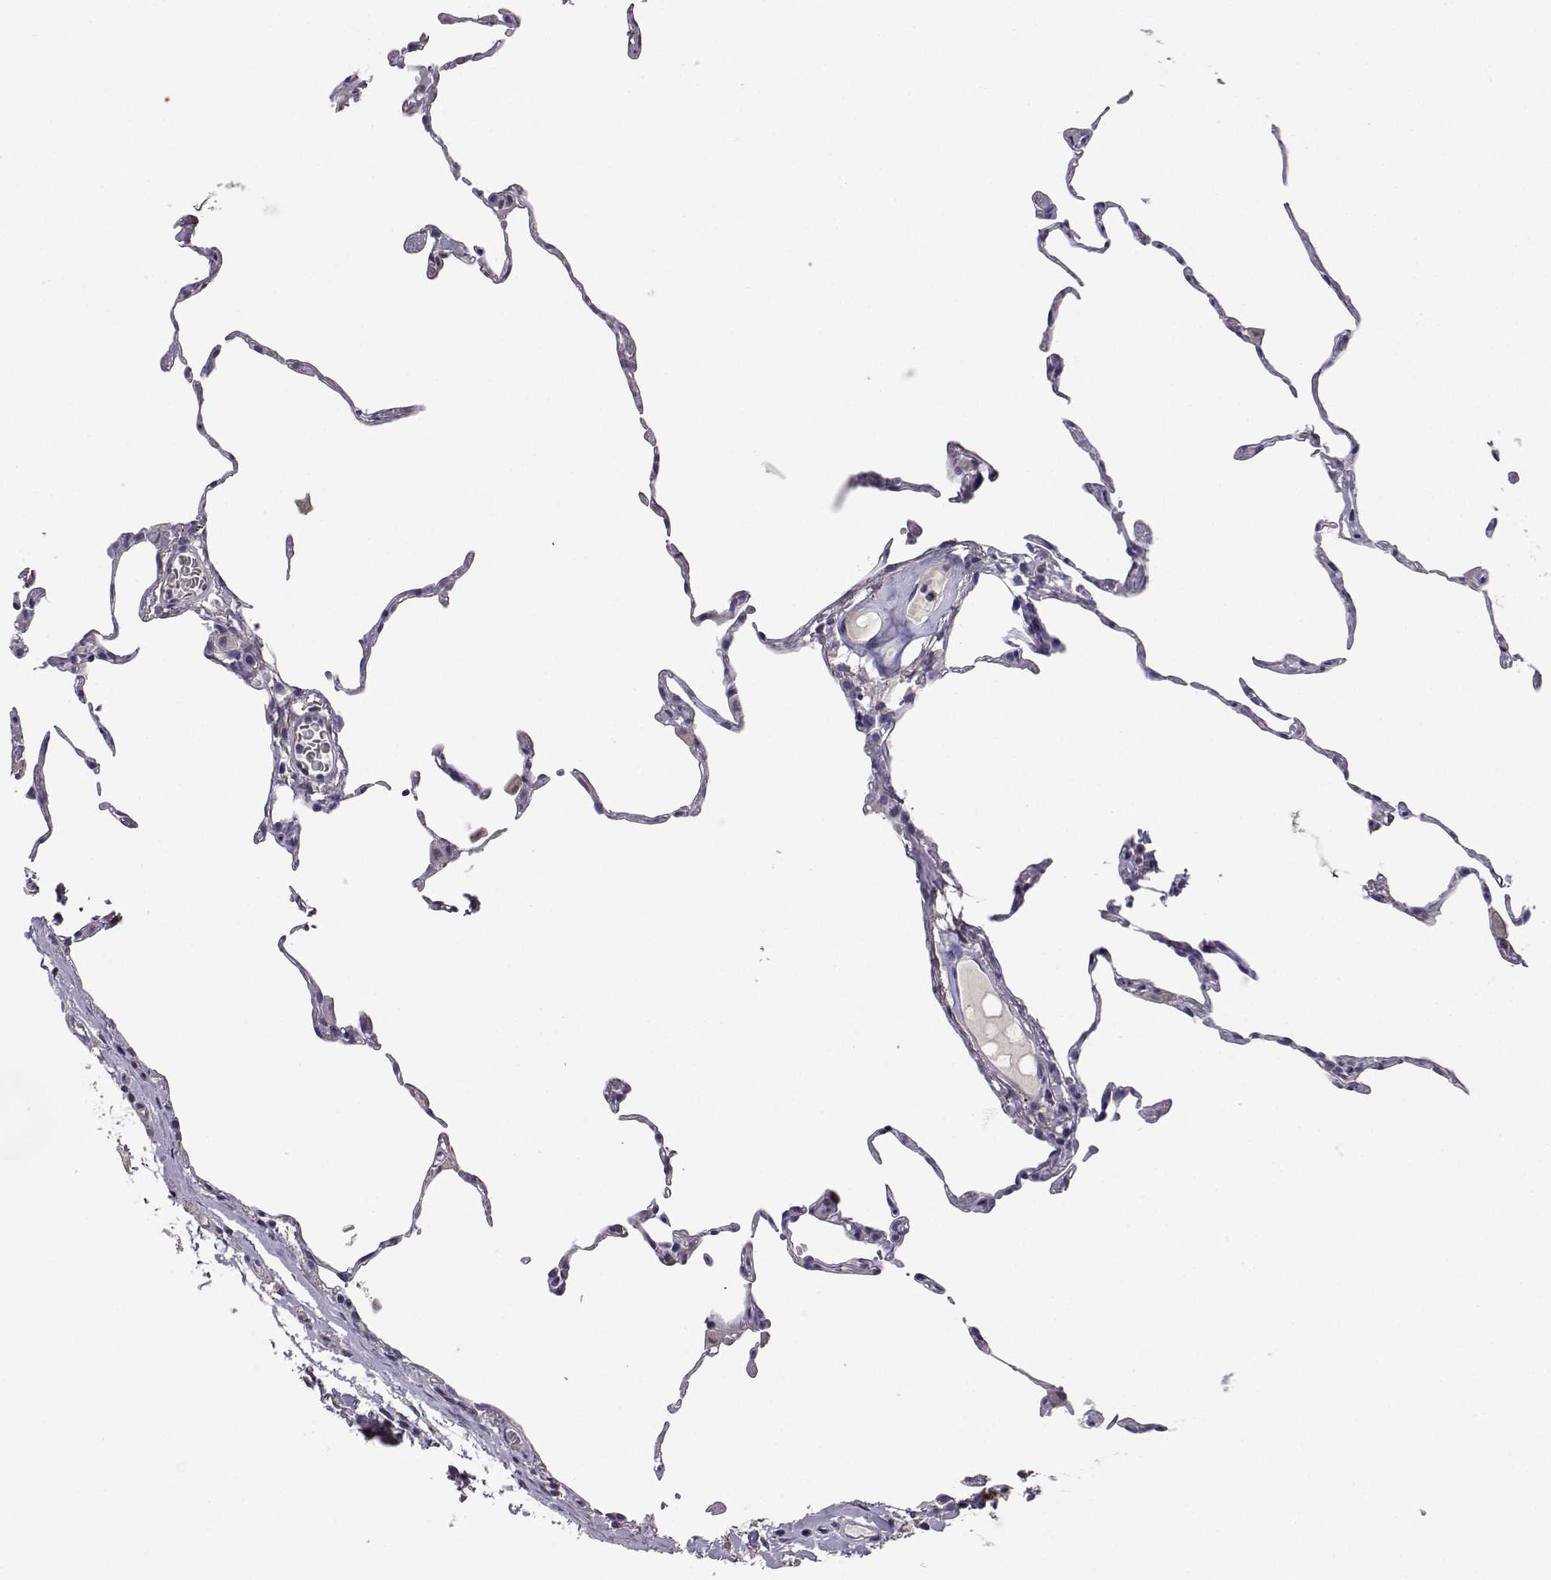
{"staining": {"intensity": "negative", "quantity": "none", "location": "none"}, "tissue": "lung", "cell_type": "Alveolar cells", "image_type": "normal", "snomed": [{"axis": "morphology", "description": "Normal tissue, NOS"}, {"axis": "topography", "description": "Lung"}], "caption": "Lung was stained to show a protein in brown. There is no significant positivity in alveolar cells. (Brightfield microscopy of DAB (3,3'-diaminobenzidine) IHC at high magnification).", "gene": "AKR1B1", "patient": {"sex": "female", "age": 57}}